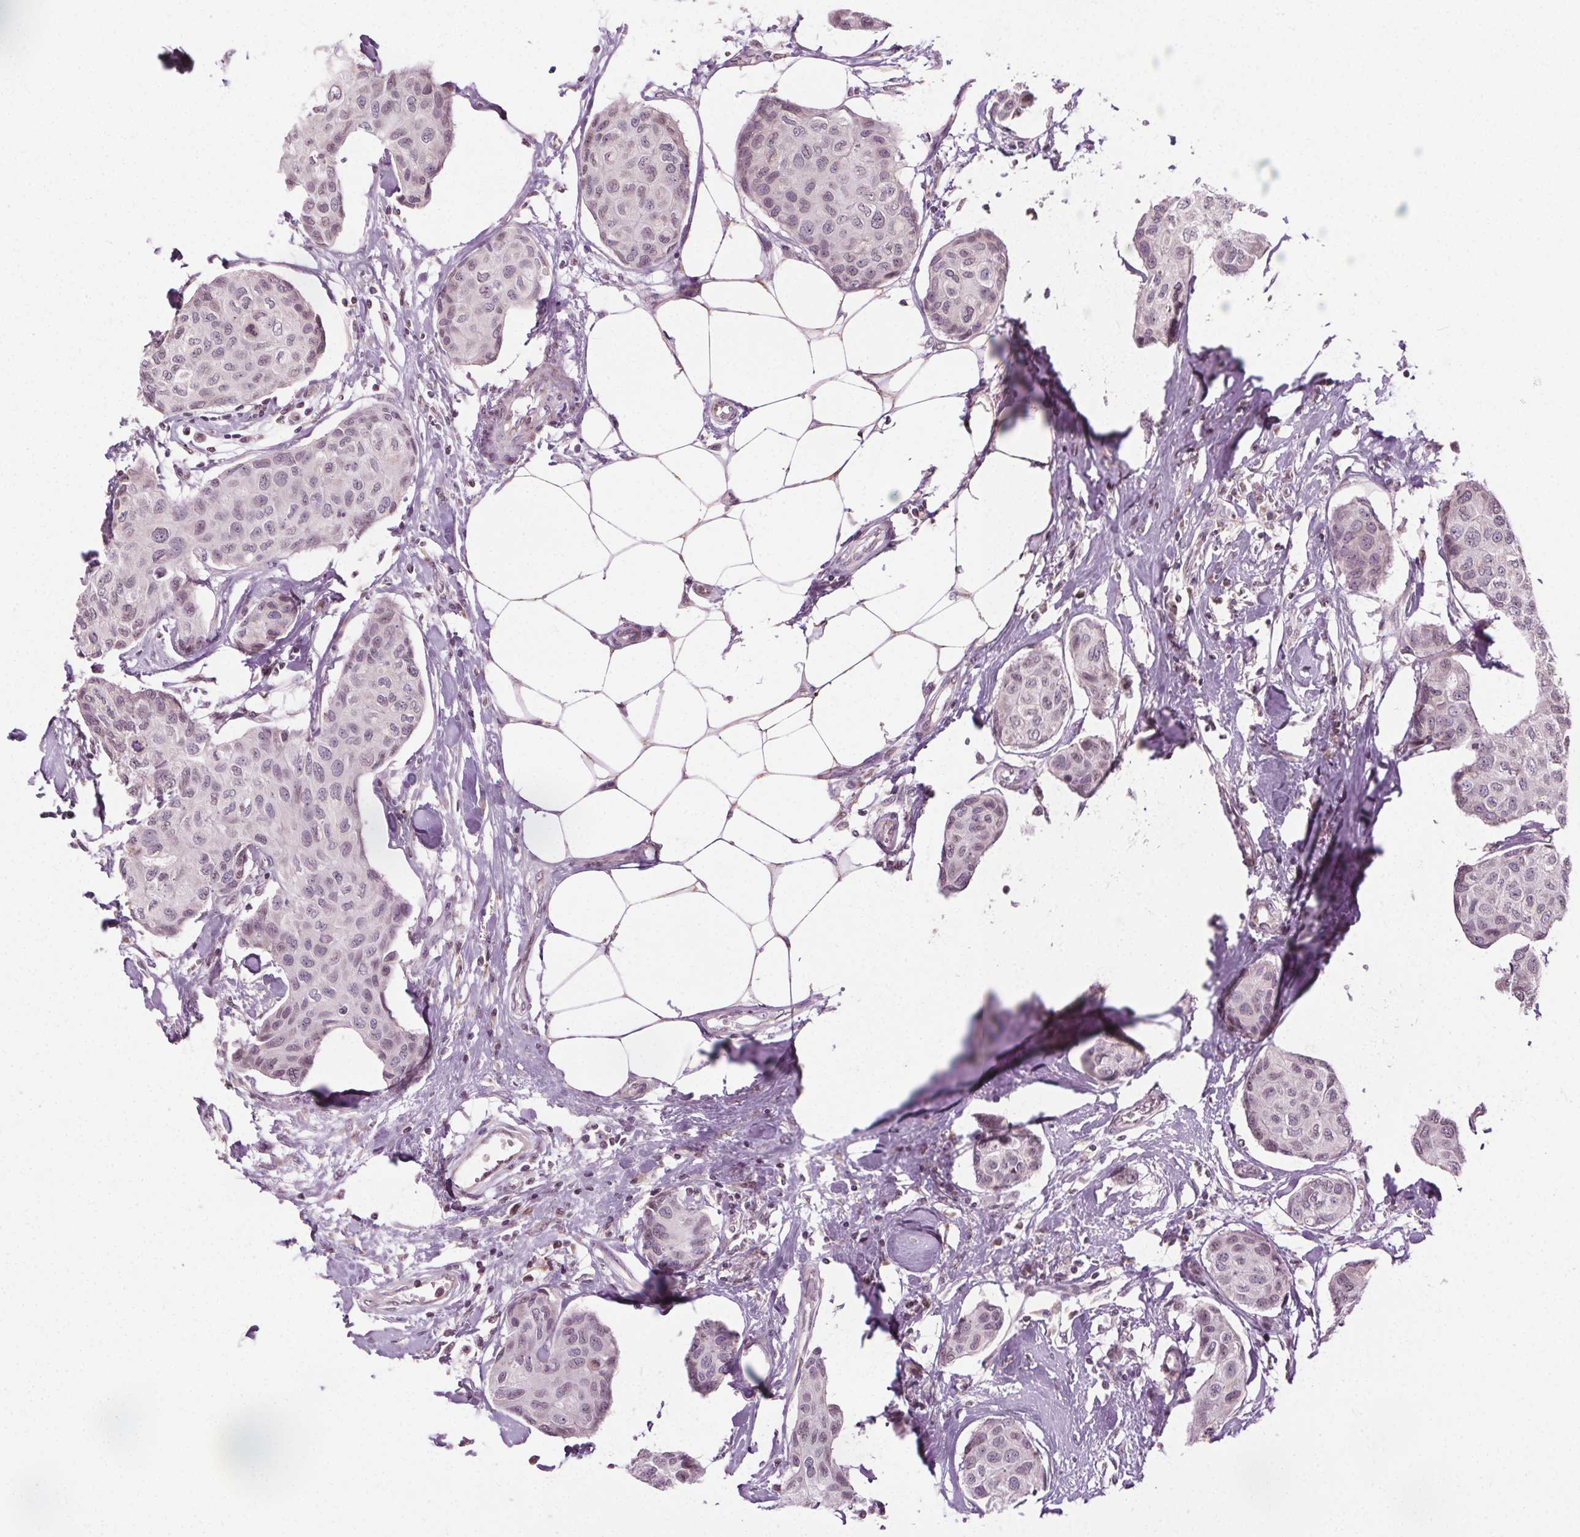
{"staining": {"intensity": "weak", "quantity": "<25%", "location": "nuclear"}, "tissue": "breast cancer", "cell_type": "Tumor cells", "image_type": "cancer", "snomed": [{"axis": "morphology", "description": "Duct carcinoma"}, {"axis": "topography", "description": "Breast"}], "caption": "Tumor cells are negative for protein expression in human breast cancer.", "gene": "LFNG", "patient": {"sex": "female", "age": 80}}